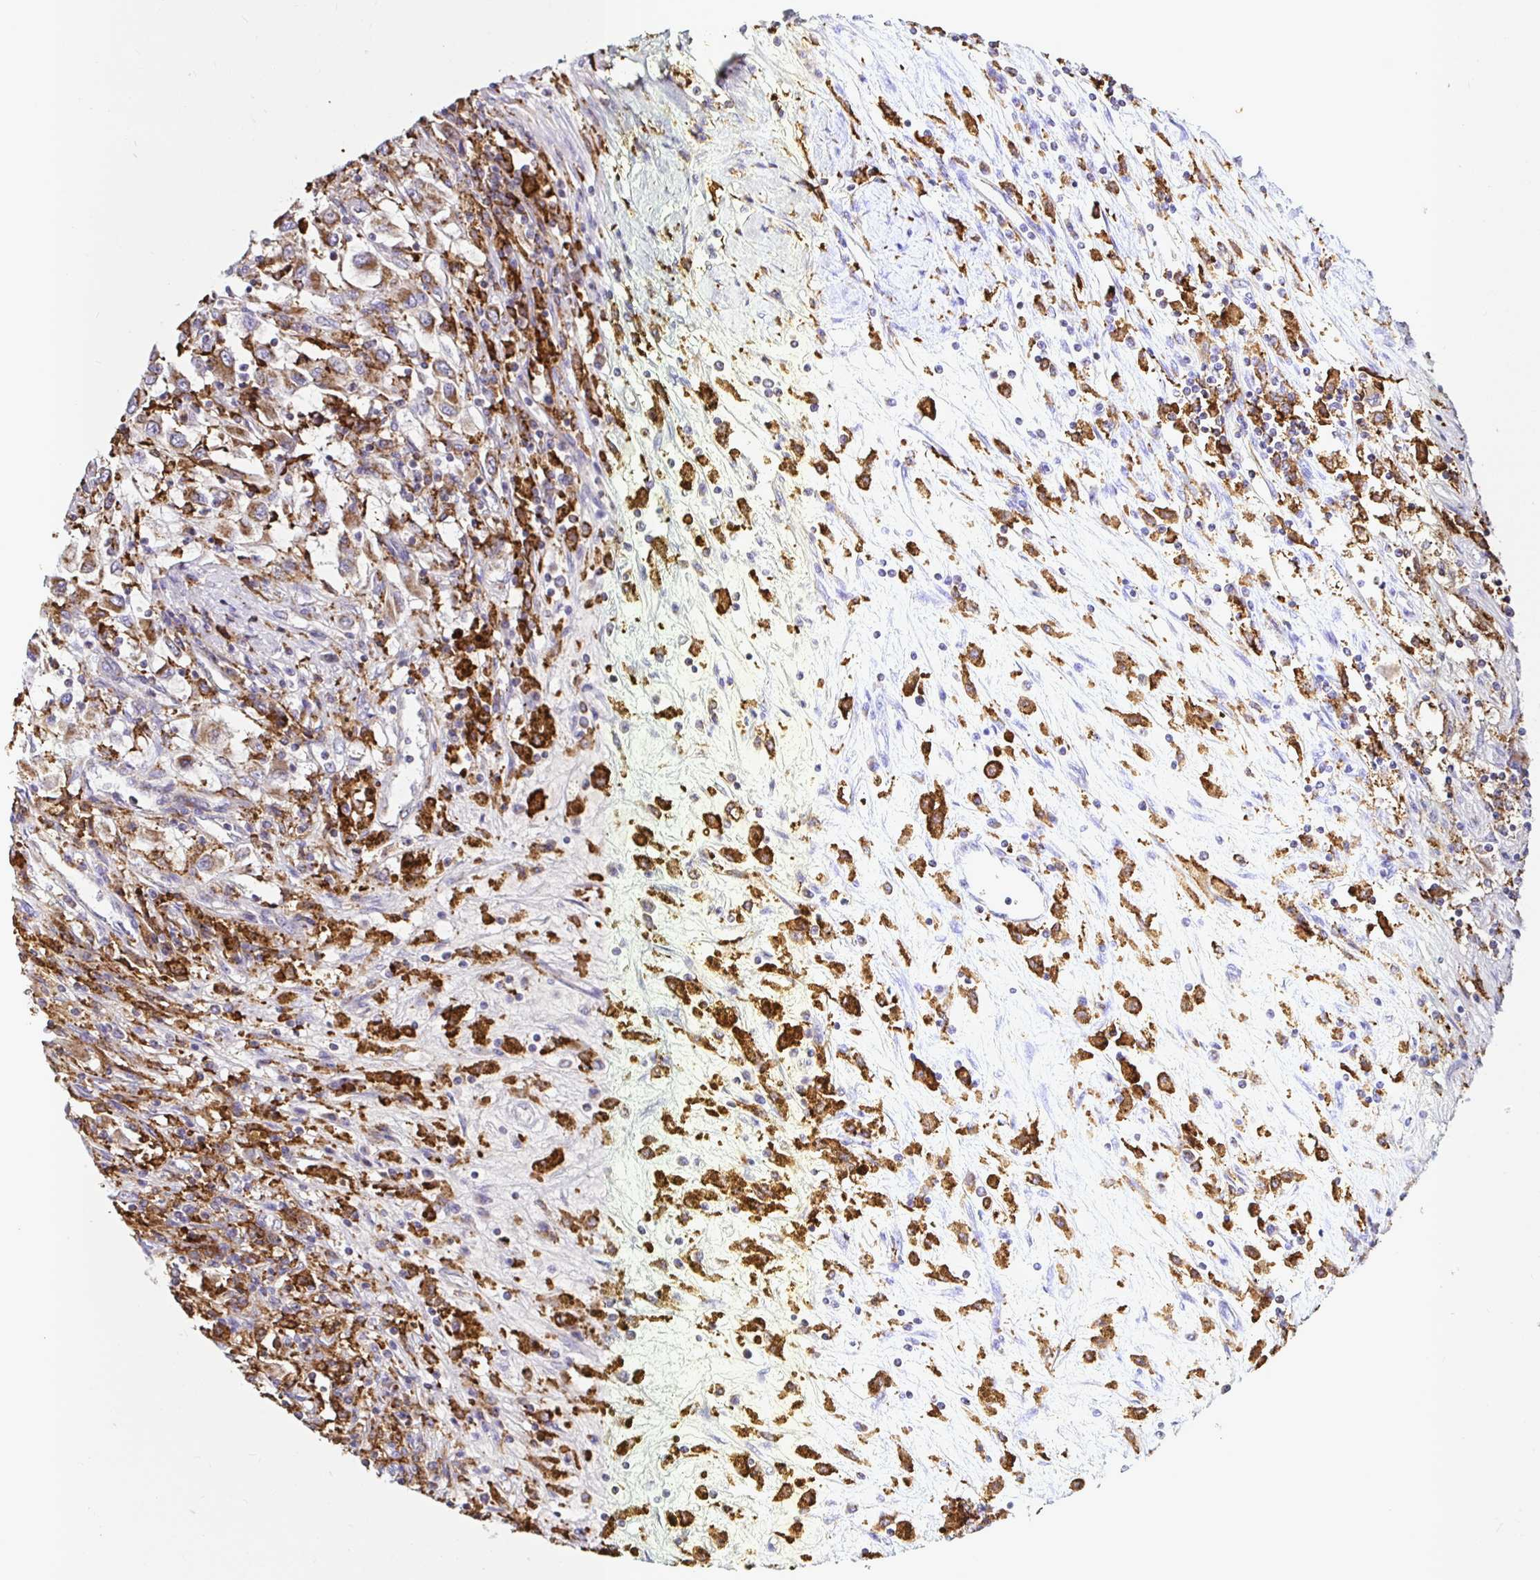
{"staining": {"intensity": "moderate", "quantity": ">75%", "location": "cytoplasmic/membranous"}, "tissue": "renal cancer", "cell_type": "Tumor cells", "image_type": "cancer", "snomed": [{"axis": "morphology", "description": "Adenocarcinoma, NOS"}, {"axis": "topography", "description": "Kidney"}], "caption": "Protein expression analysis of adenocarcinoma (renal) displays moderate cytoplasmic/membranous expression in about >75% of tumor cells.", "gene": "MSR1", "patient": {"sex": "female", "age": 67}}